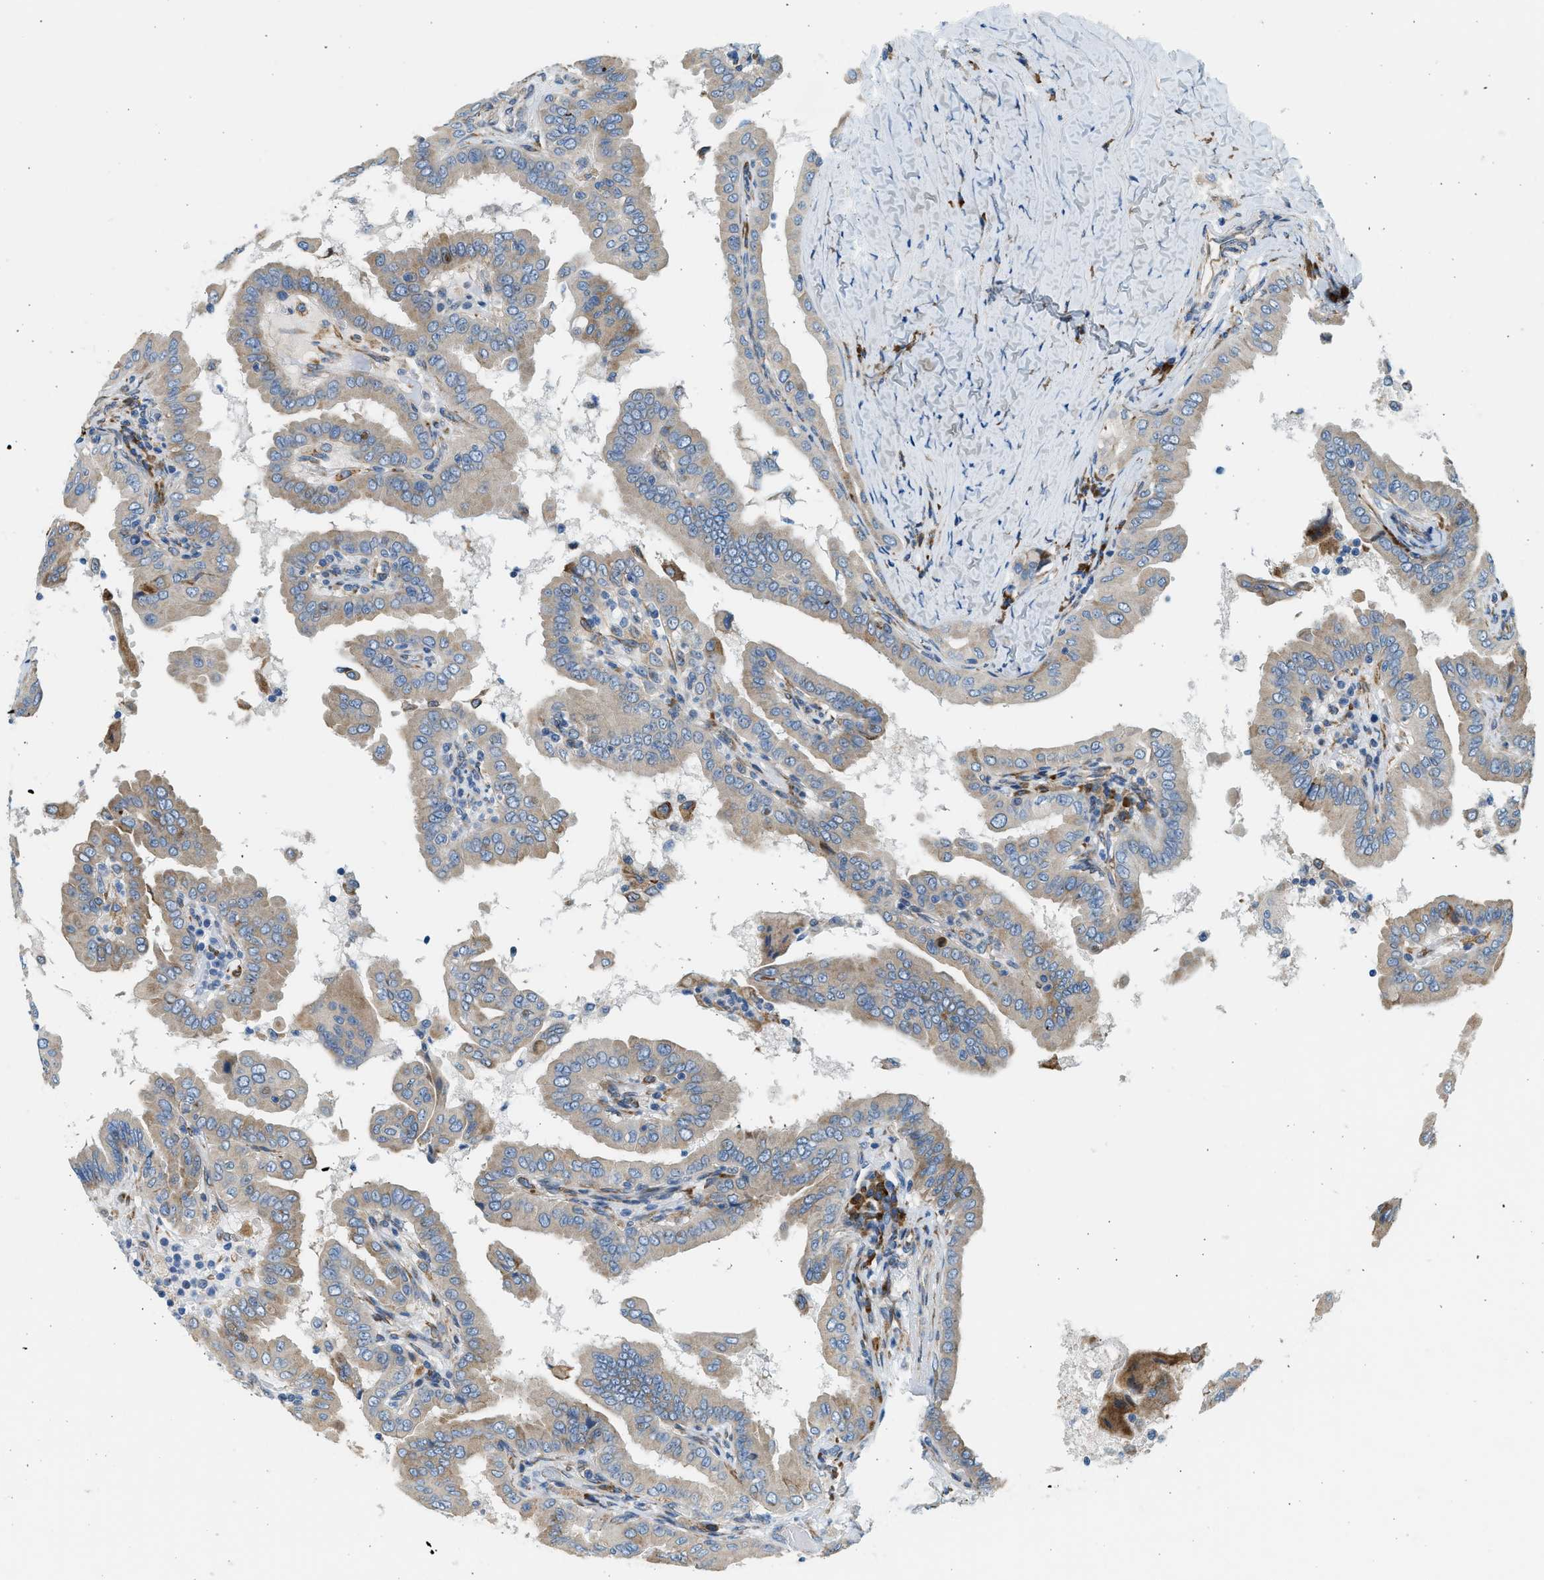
{"staining": {"intensity": "weak", "quantity": "25%-75%", "location": "cytoplasmic/membranous"}, "tissue": "thyroid cancer", "cell_type": "Tumor cells", "image_type": "cancer", "snomed": [{"axis": "morphology", "description": "Papillary adenocarcinoma, NOS"}, {"axis": "topography", "description": "Thyroid gland"}], "caption": "An immunohistochemistry photomicrograph of neoplastic tissue is shown. Protein staining in brown shows weak cytoplasmic/membranous positivity in thyroid cancer within tumor cells.", "gene": "CNTN6", "patient": {"sex": "male", "age": 33}}